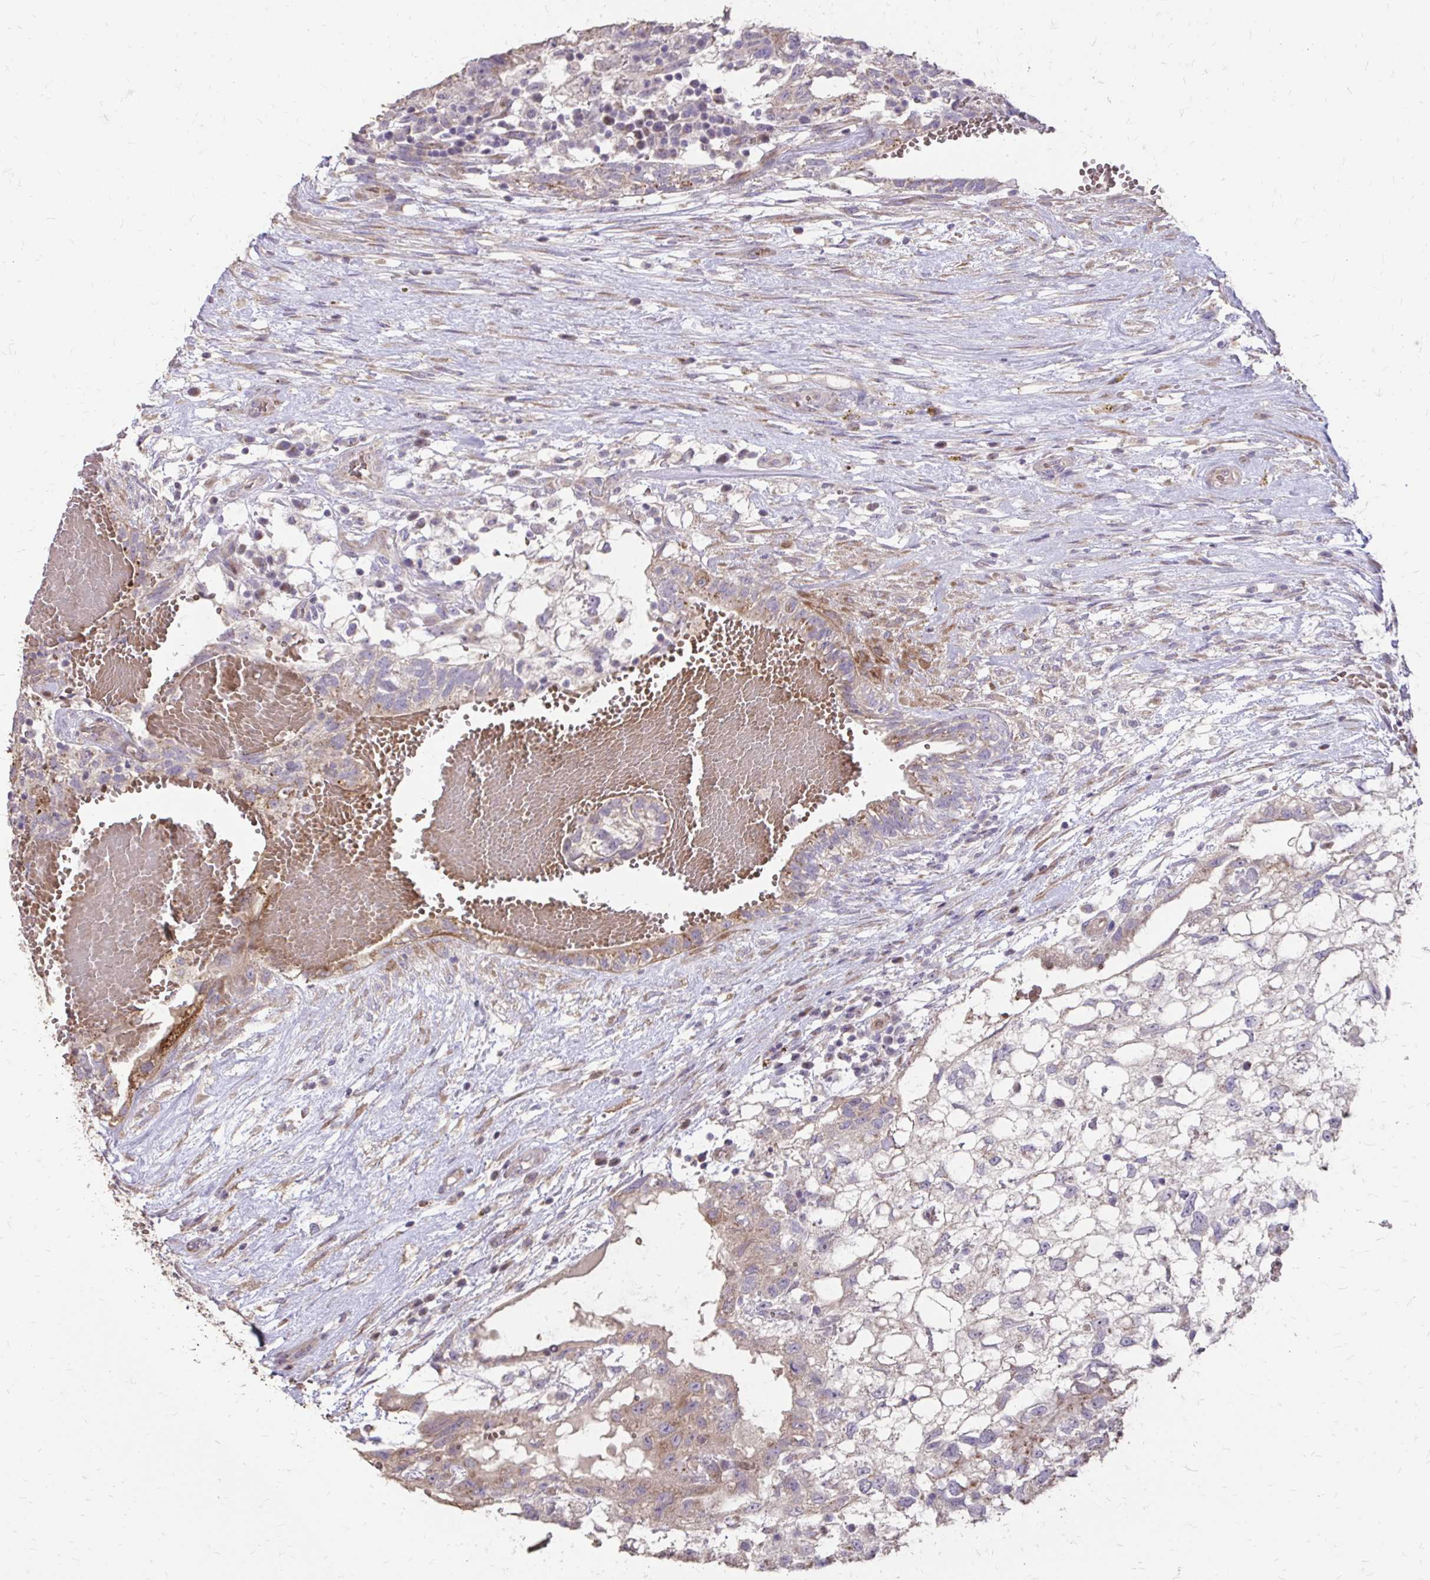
{"staining": {"intensity": "weak", "quantity": "25%-75%", "location": "cytoplasmic/membranous"}, "tissue": "testis cancer", "cell_type": "Tumor cells", "image_type": "cancer", "snomed": [{"axis": "morphology", "description": "Normal tissue, NOS"}, {"axis": "morphology", "description": "Carcinoma, Embryonal, NOS"}, {"axis": "topography", "description": "Testis"}], "caption": "High-power microscopy captured an IHC image of testis cancer (embryonal carcinoma), revealing weak cytoplasmic/membranous positivity in about 25%-75% of tumor cells.", "gene": "MYORG", "patient": {"sex": "male", "age": 32}}